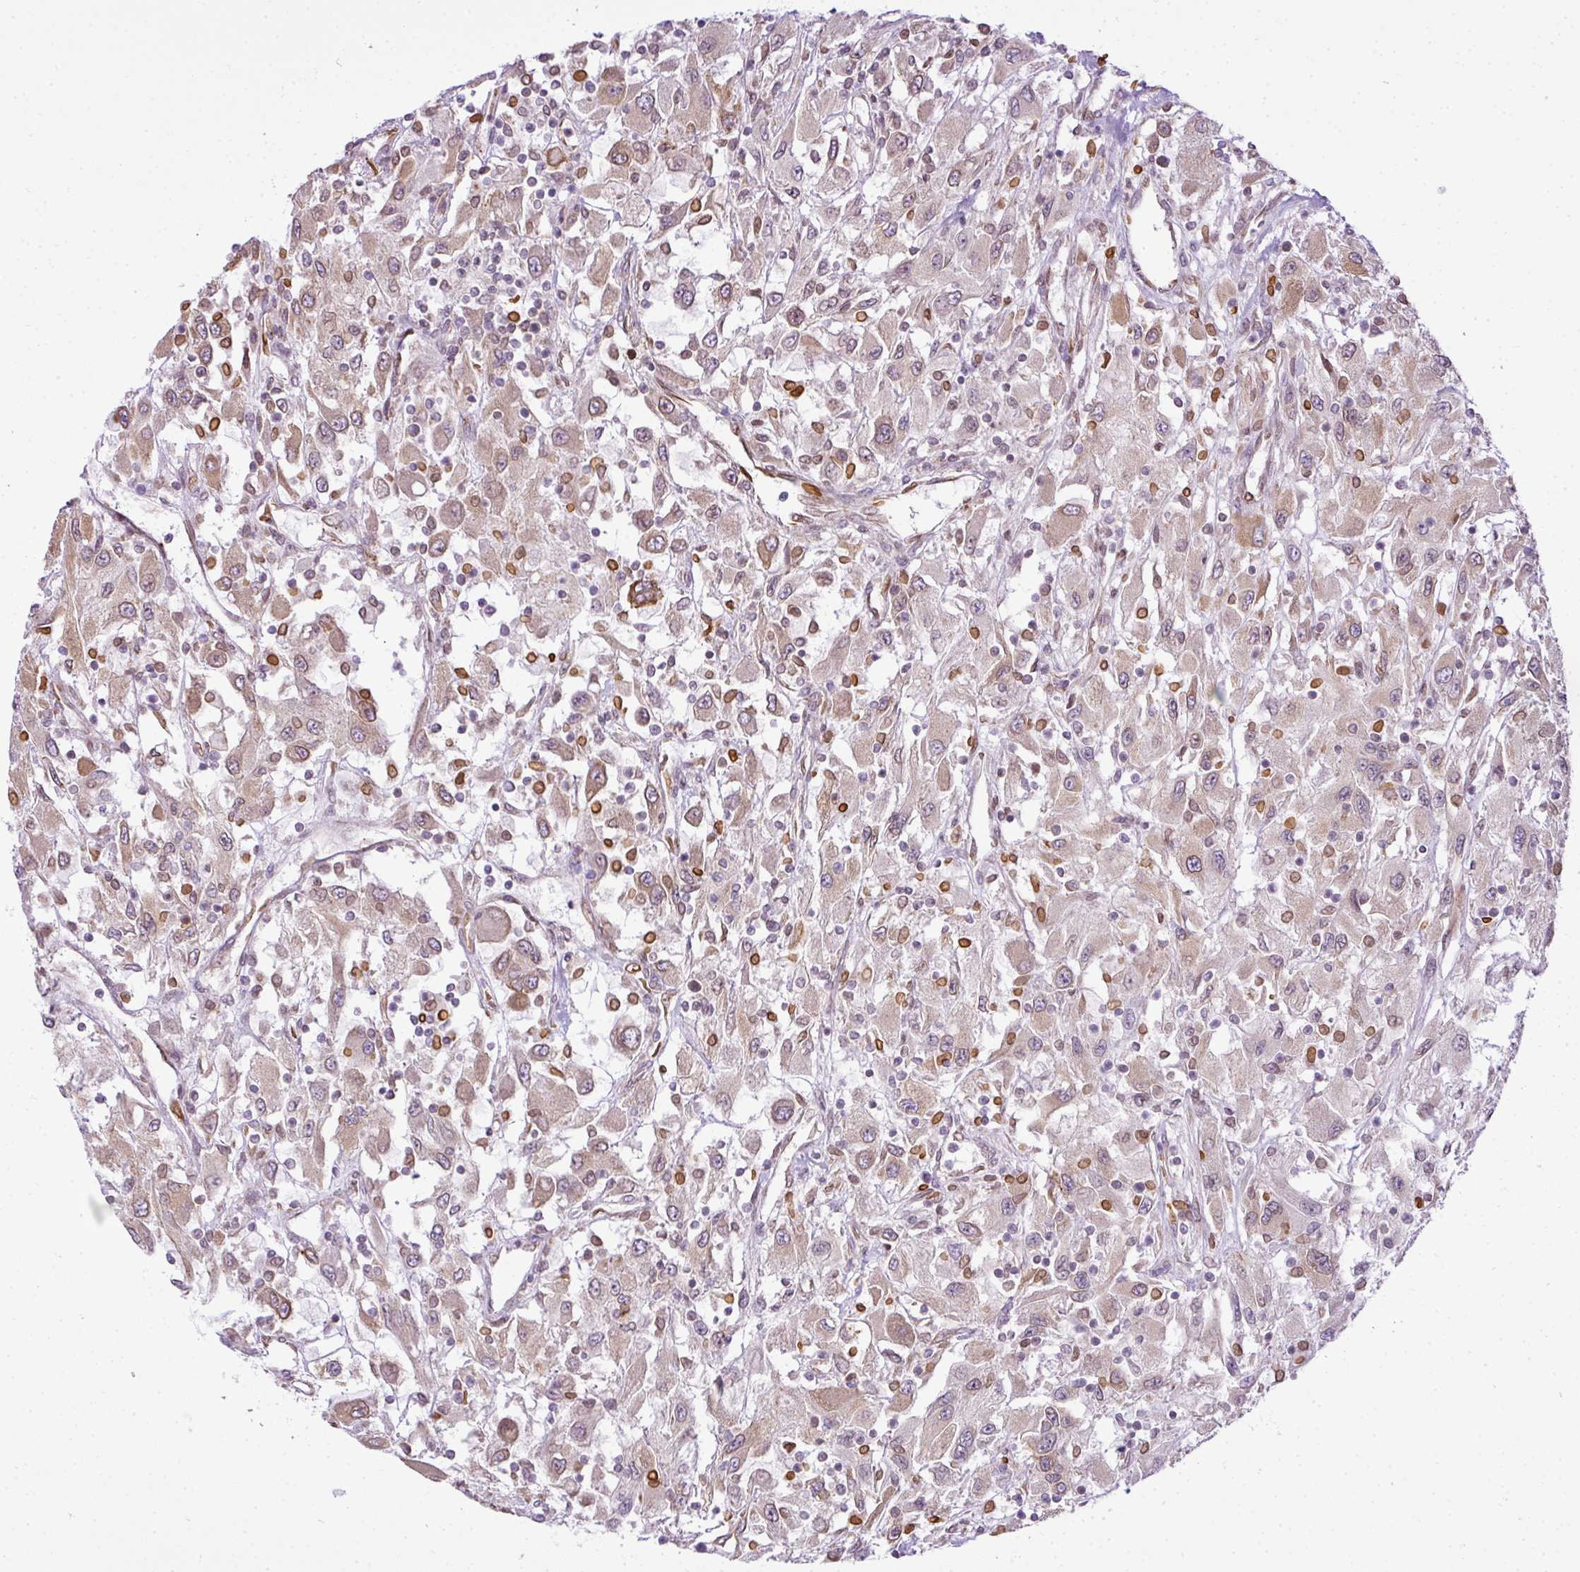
{"staining": {"intensity": "weak", "quantity": "25%-75%", "location": "cytoplasmic/membranous,nuclear"}, "tissue": "renal cancer", "cell_type": "Tumor cells", "image_type": "cancer", "snomed": [{"axis": "morphology", "description": "Adenocarcinoma, NOS"}, {"axis": "topography", "description": "Kidney"}], "caption": "Renal cancer (adenocarcinoma) tissue demonstrates weak cytoplasmic/membranous and nuclear staining in about 25%-75% of tumor cells The staining is performed using DAB brown chromogen to label protein expression. The nuclei are counter-stained blue using hematoxylin.", "gene": "COX18", "patient": {"sex": "female", "age": 67}}